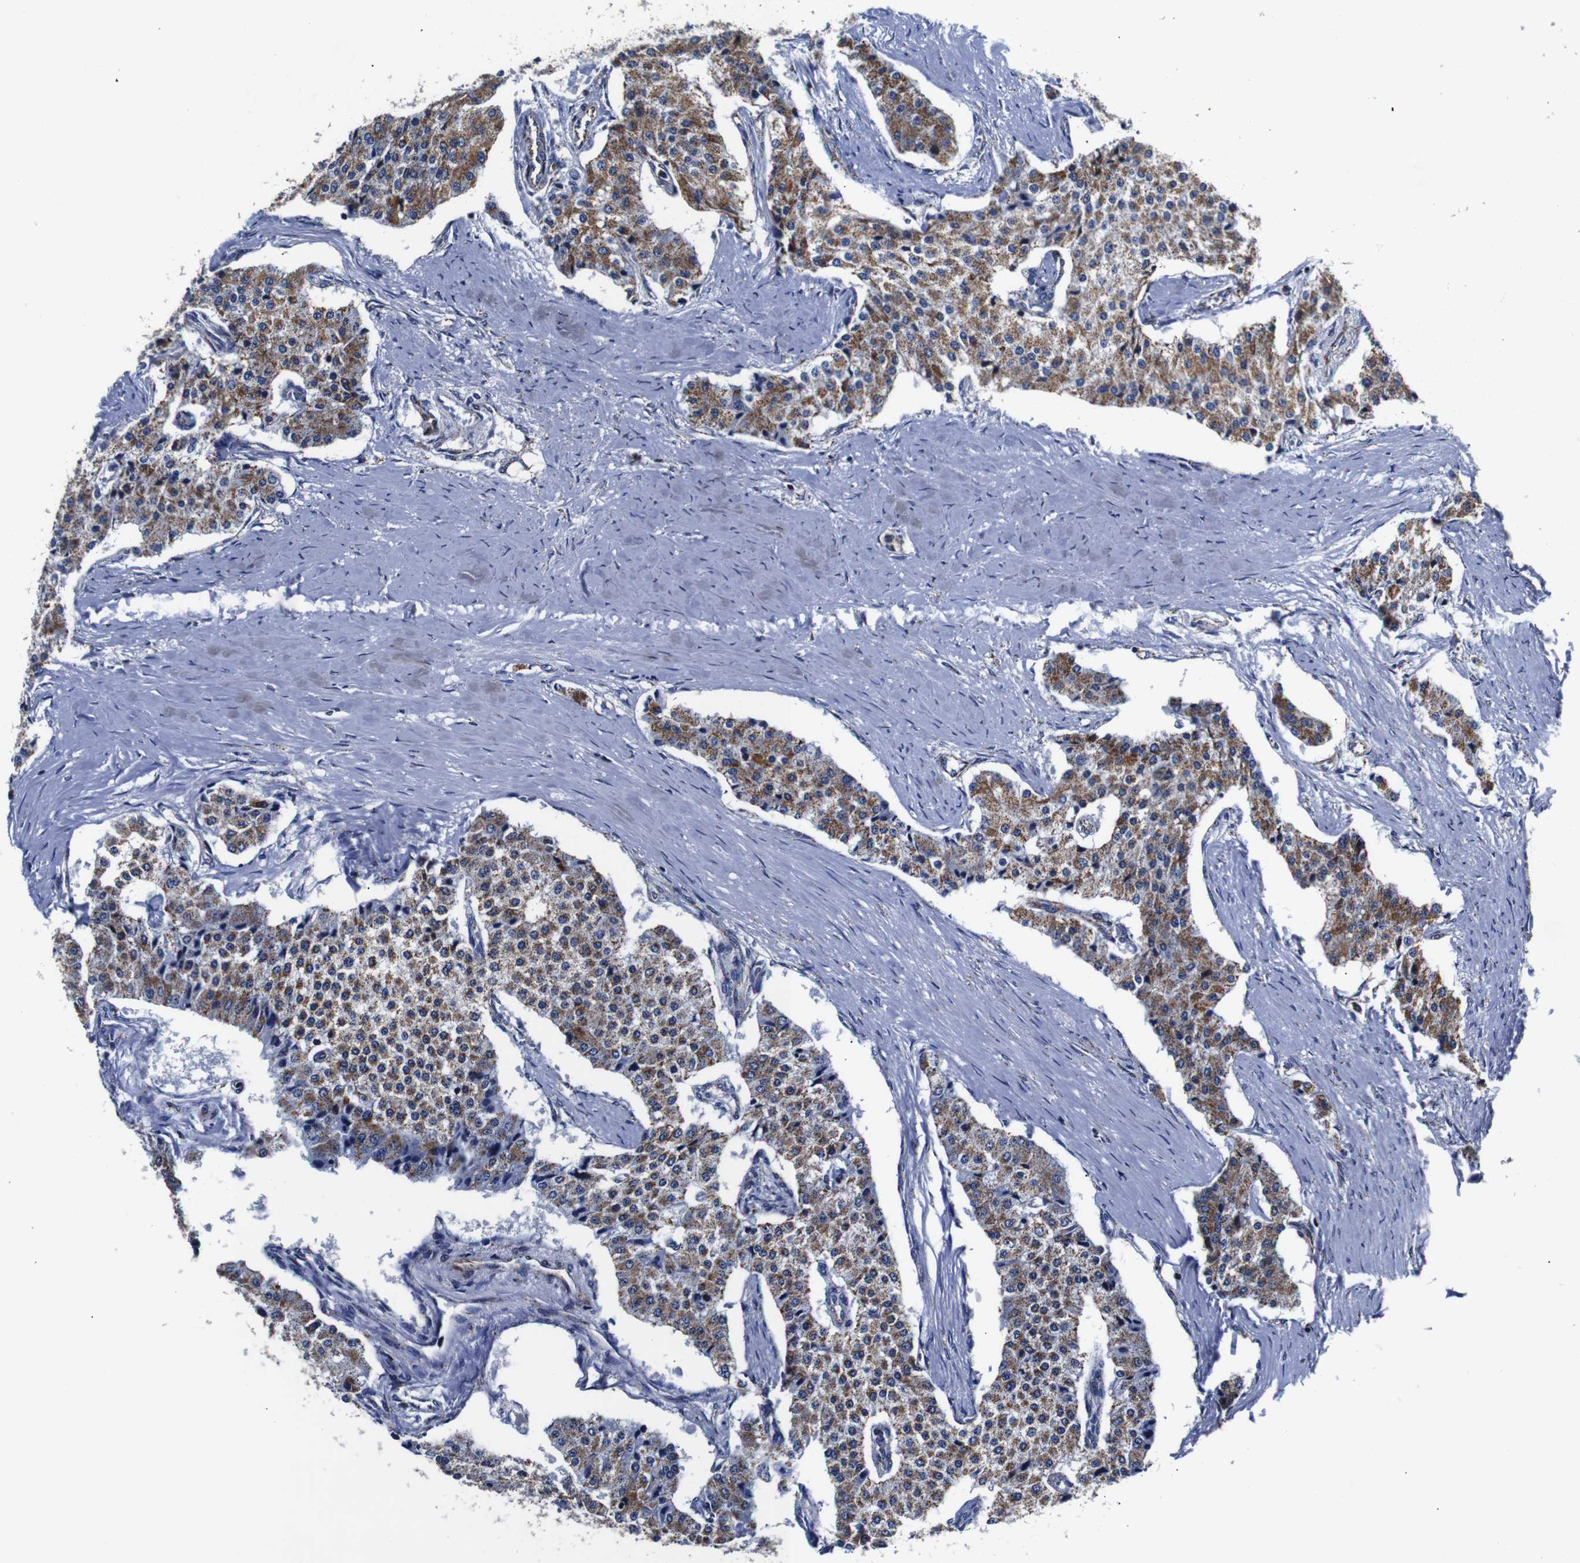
{"staining": {"intensity": "moderate", "quantity": ">75%", "location": "cytoplasmic/membranous"}, "tissue": "carcinoid", "cell_type": "Tumor cells", "image_type": "cancer", "snomed": [{"axis": "morphology", "description": "Carcinoid, malignant, NOS"}, {"axis": "topography", "description": "Colon"}], "caption": "A brown stain highlights moderate cytoplasmic/membranous staining of a protein in human carcinoid tumor cells.", "gene": "FKBP9", "patient": {"sex": "female", "age": 52}}